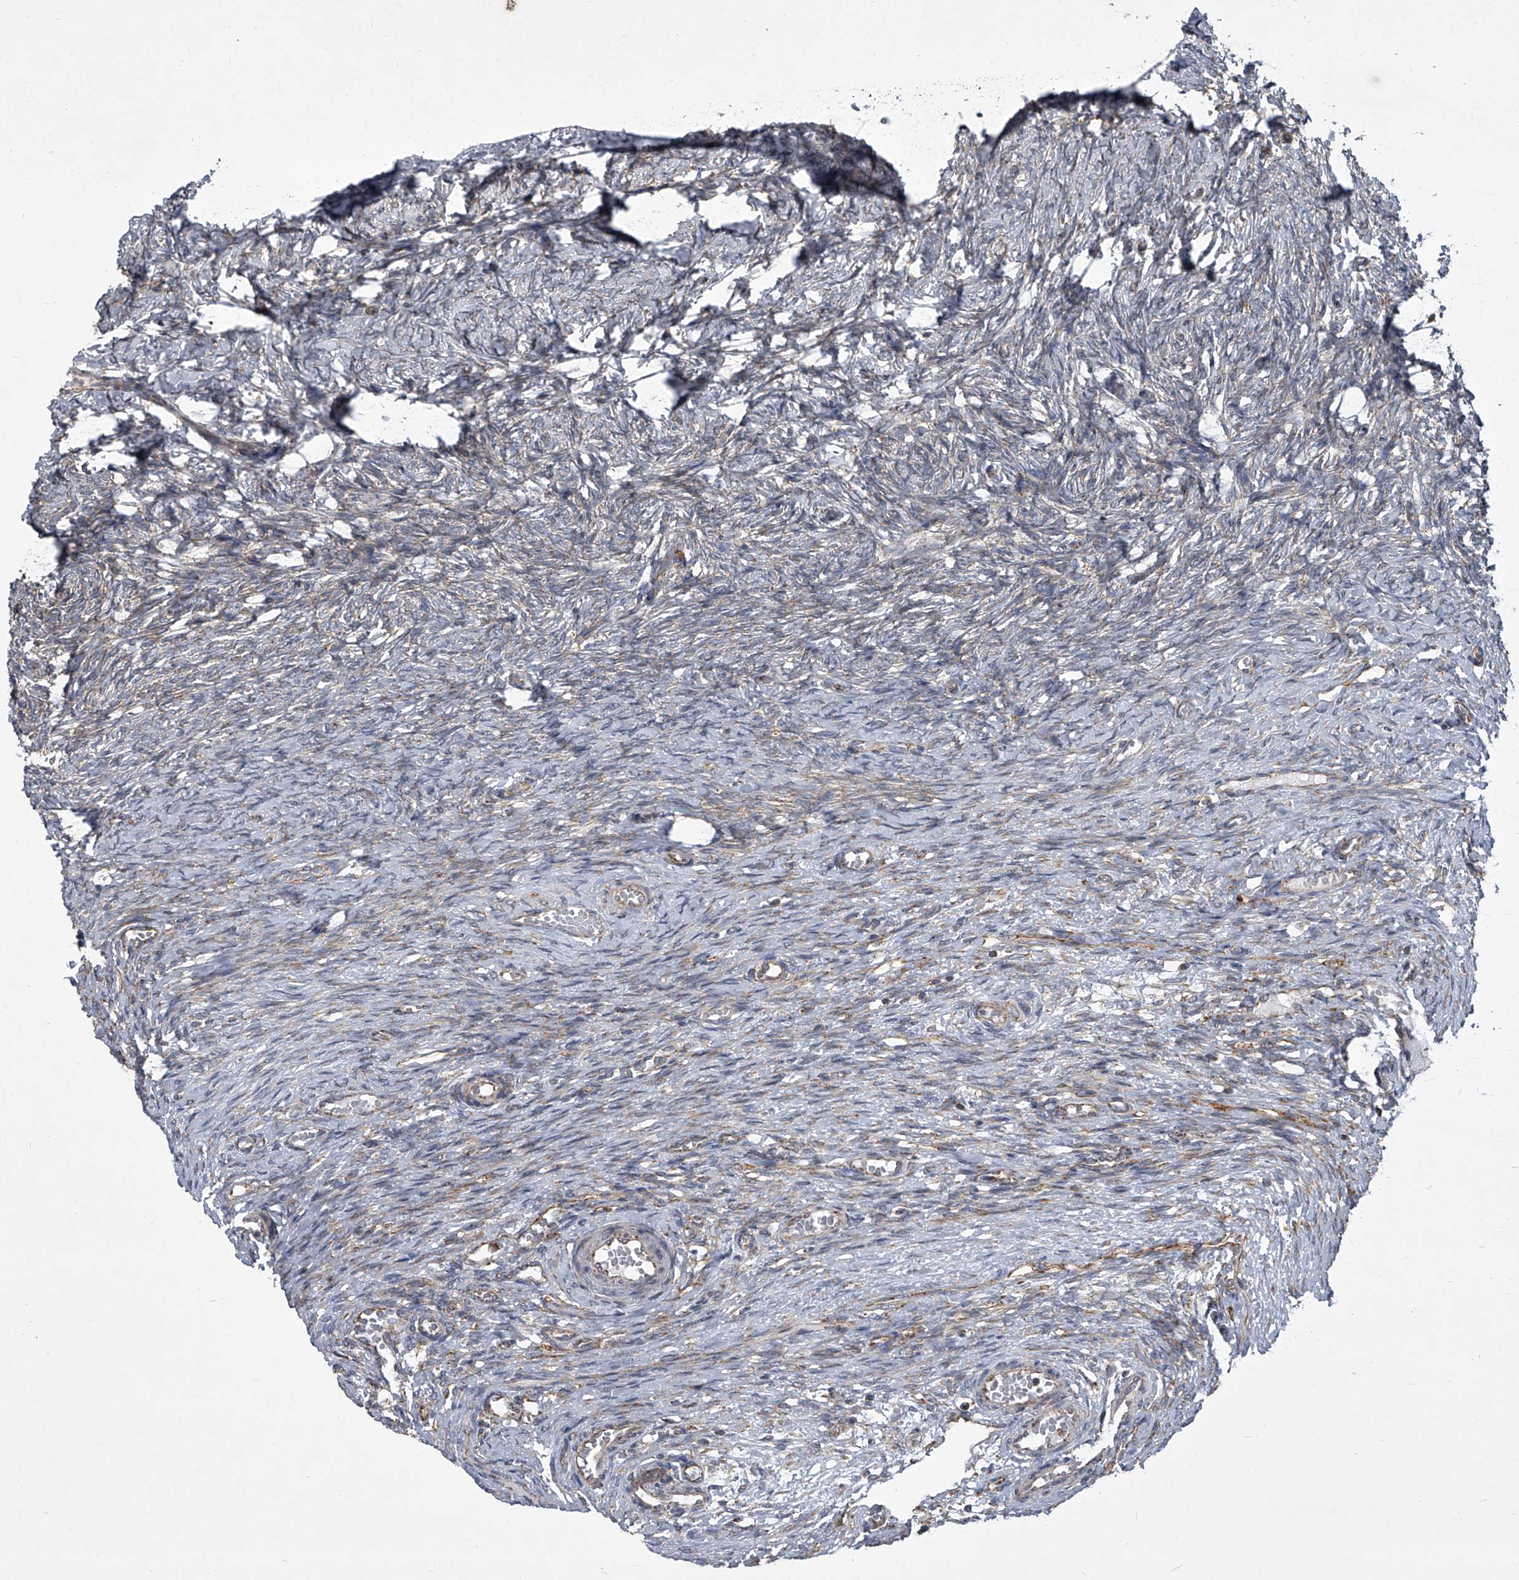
{"staining": {"intensity": "negative", "quantity": "none", "location": "none"}, "tissue": "ovary", "cell_type": "Ovarian stroma cells", "image_type": "normal", "snomed": [{"axis": "morphology", "description": "Adenocarcinoma, NOS"}, {"axis": "topography", "description": "Endometrium"}], "caption": "Immunohistochemistry (IHC) of unremarkable human ovary shows no positivity in ovarian stroma cells.", "gene": "ZC3H15", "patient": {"sex": "female", "age": 32}}